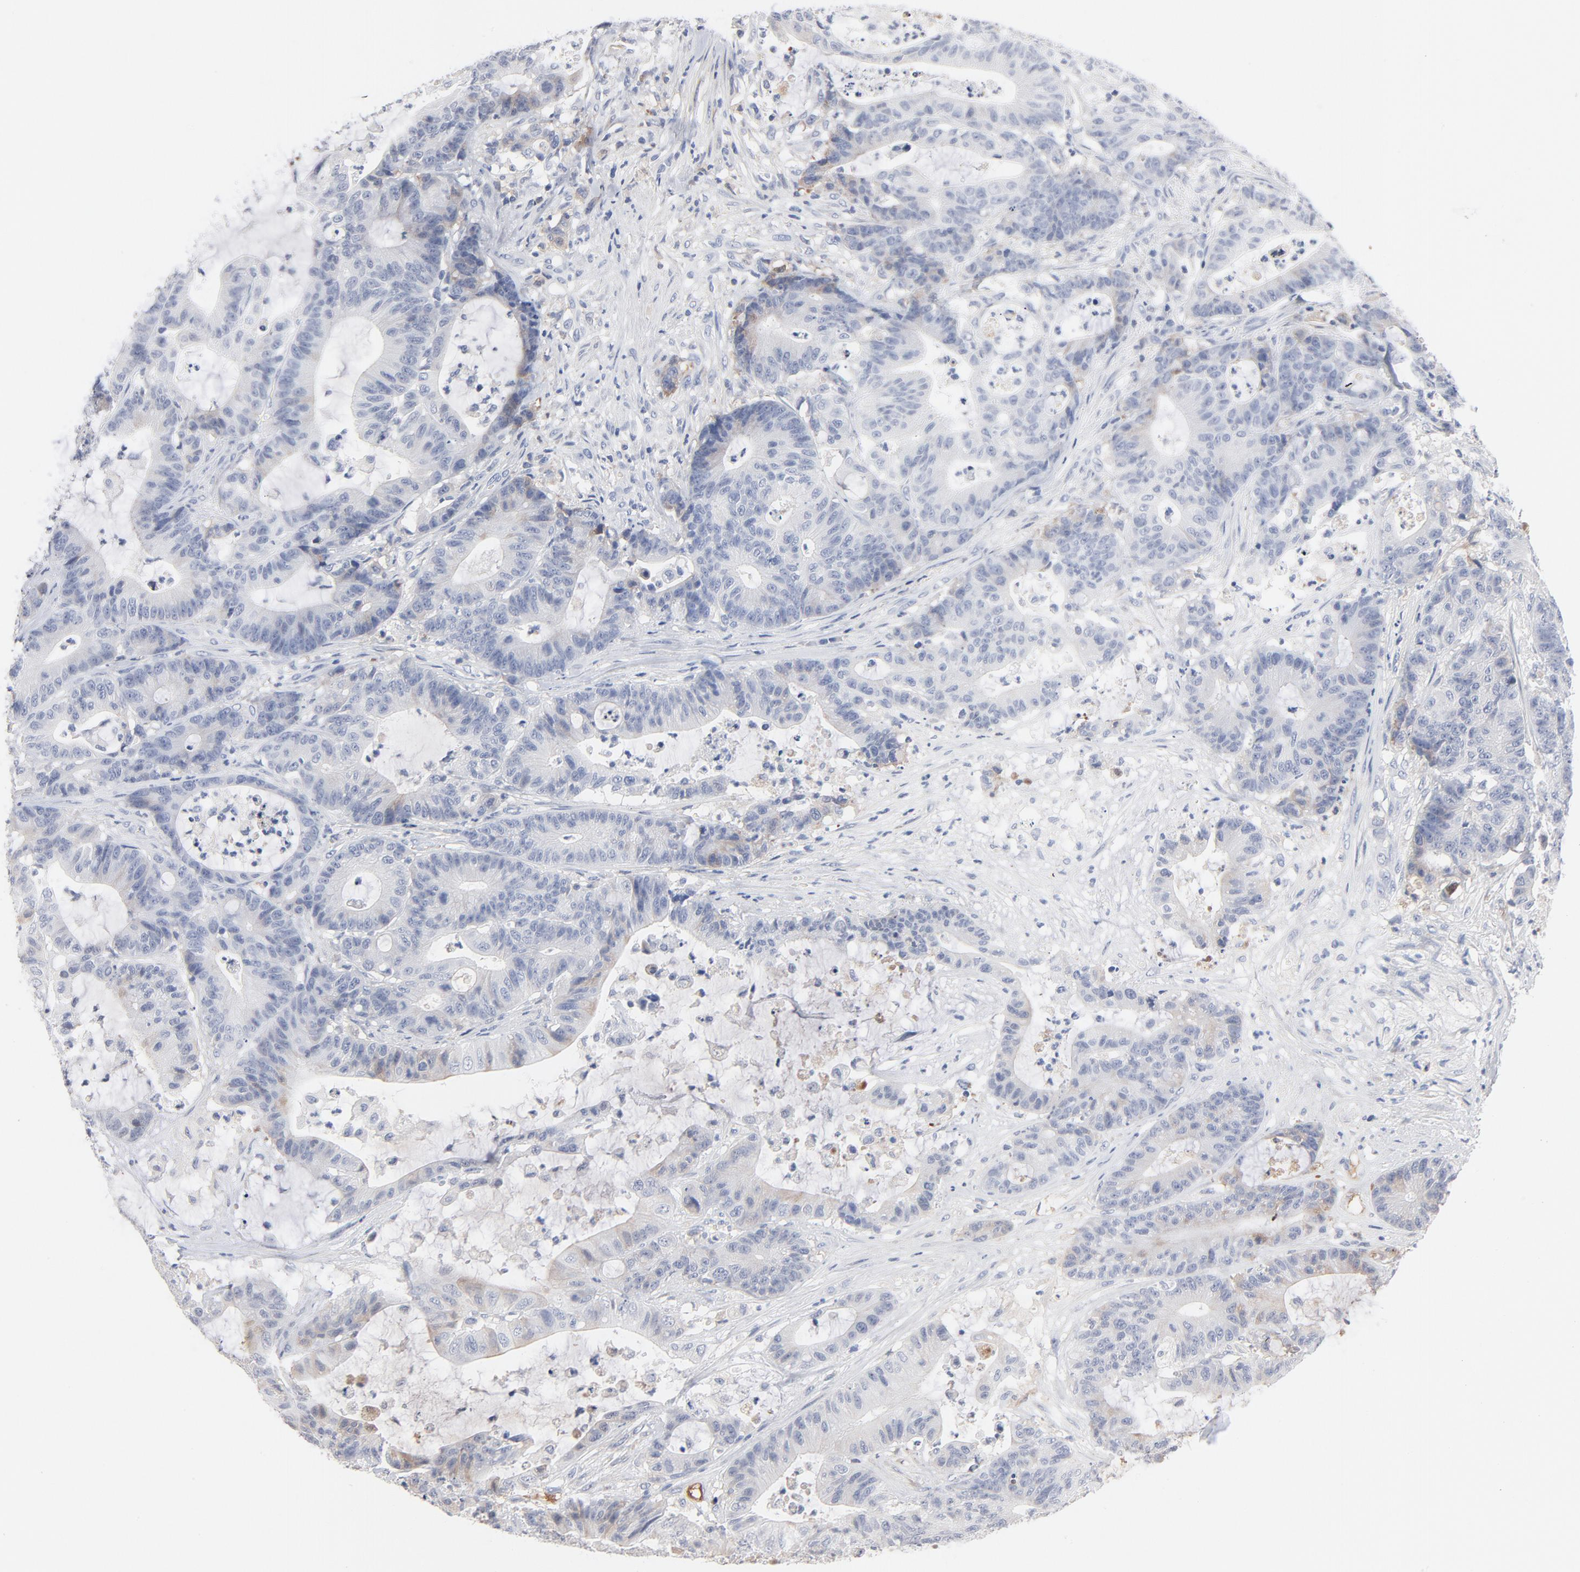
{"staining": {"intensity": "negative", "quantity": "none", "location": "none"}, "tissue": "colorectal cancer", "cell_type": "Tumor cells", "image_type": "cancer", "snomed": [{"axis": "morphology", "description": "Adenocarcinoma, NOS"}, {"axis": "topography", "description": "Colon"}], "caption": "Immunohistochemistry (IHC) of adenocarcinoma (colorectal) exhibits no staining in tumor cells. (Immunohistochemistry (IHC), brightfield microscopy, high magnification).", "gene": "SERPINA4", "patient": {"sex": "female", "age": 84}}